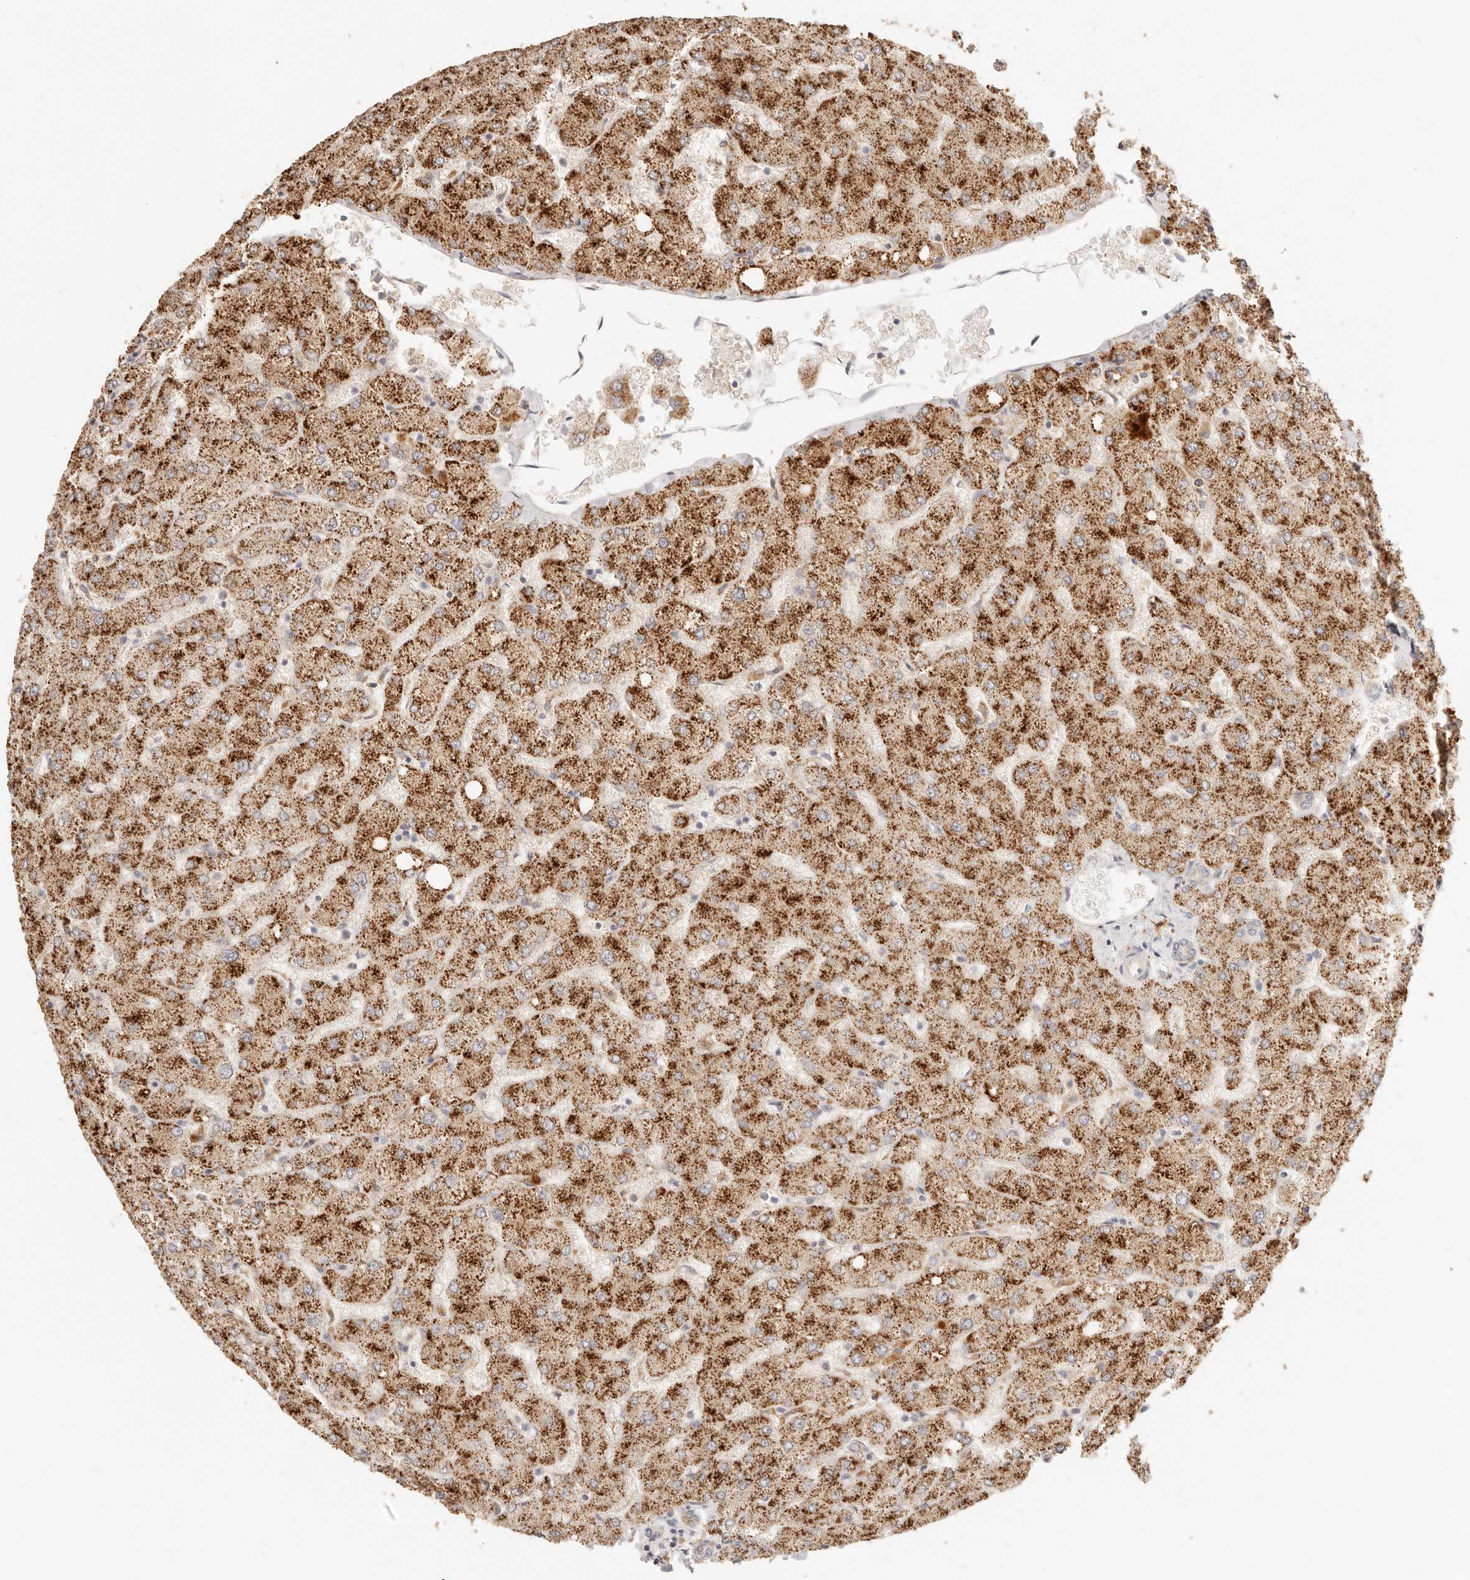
{"staining": {"intensity": "weak", "quantity": ">75%", "location": "cytoplasmic/membranous"}, "tissue": "liver", "cell_type": "Cholangiocytes", "image_type": "normal", "snomed": [{"axis": "morphology", "description": "Normal tissue, NOS"}, {"axis": "topography", "description": "Liver"}], "caption": "This is an image of immunohistochemistry (IHC) staining of unremarkable liver, which shows weak positivity in the cytoplasmic/membranous of cholangiocytes.", "gene": "ACOX1", "patient": {"sex": "female", "age": 54}}